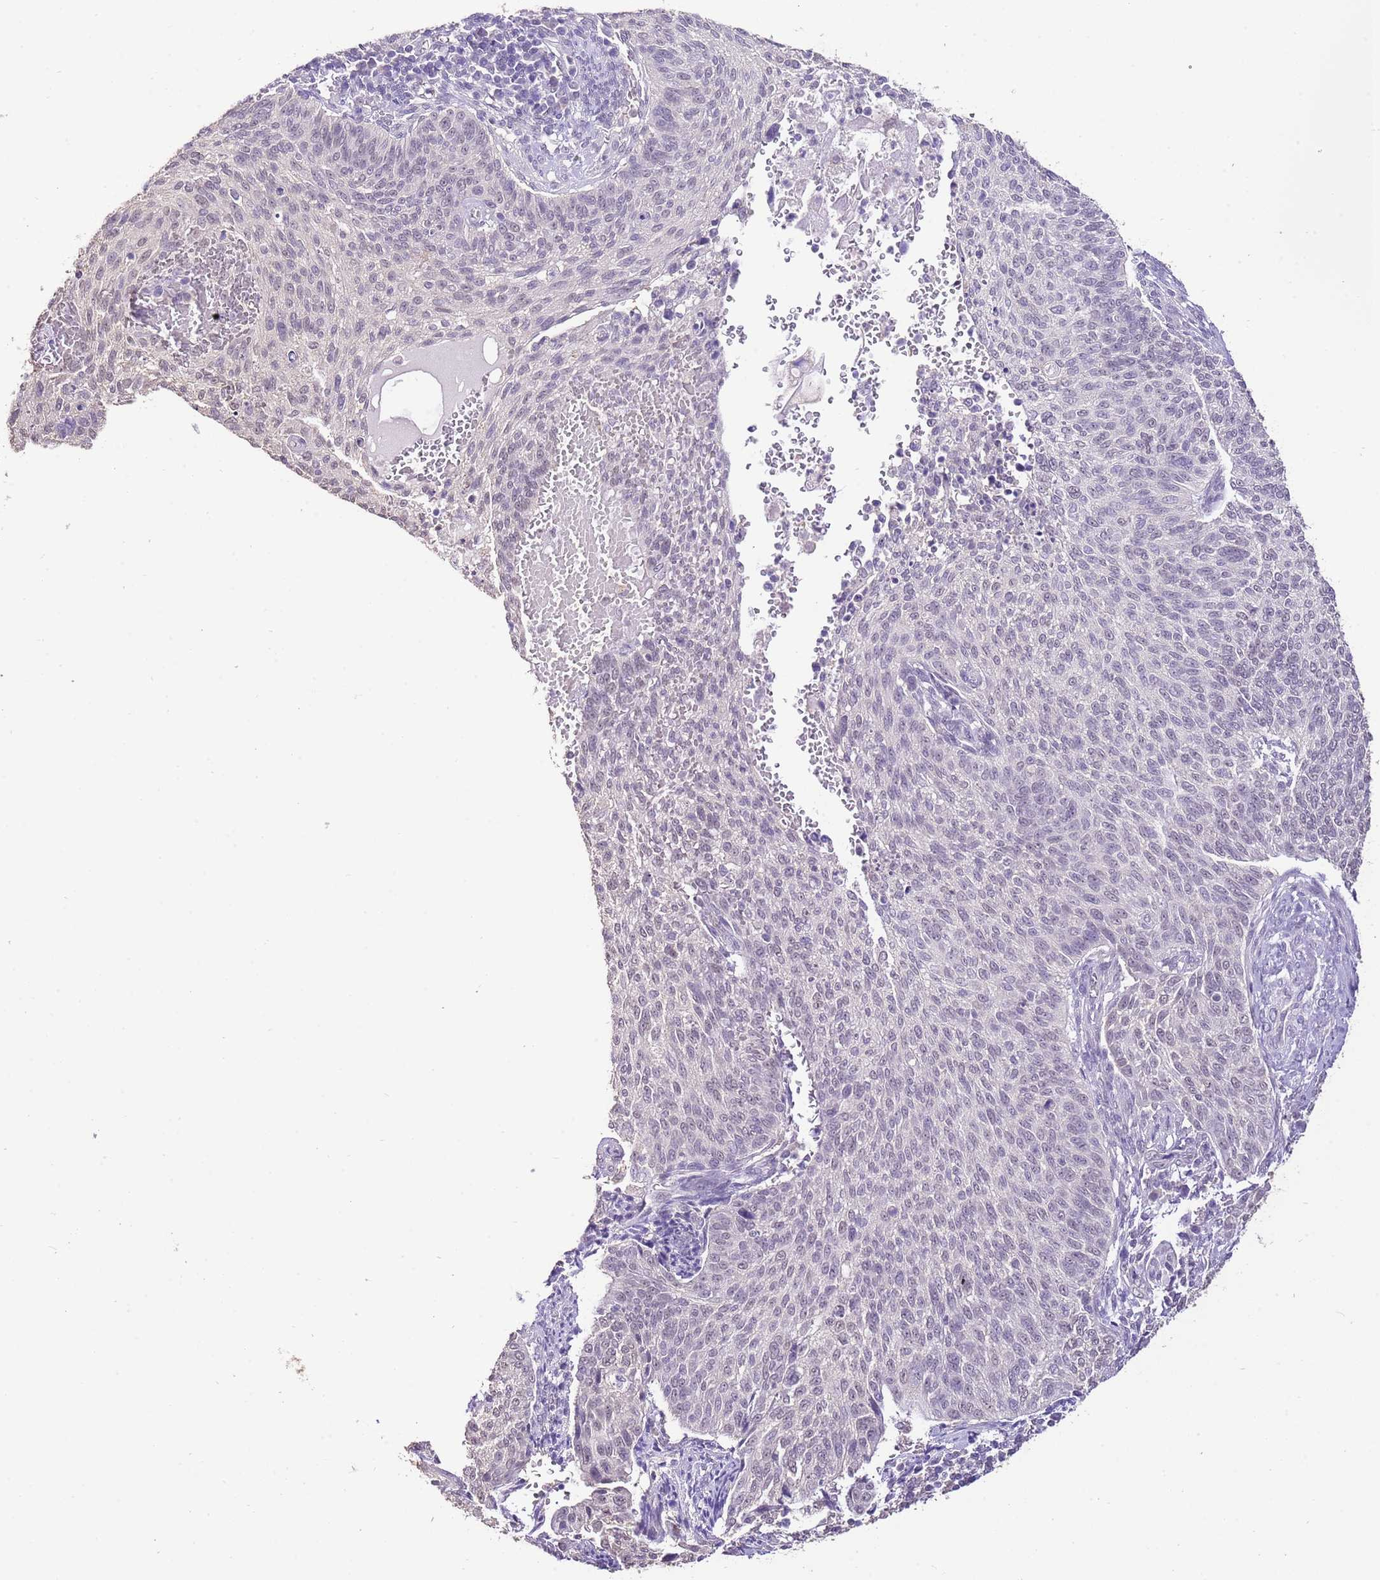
{"staining": {"intensity": "weak", "quantity": "<25%", "location": "nuclear"}, "tissue": "cervical cancer", "cell_type": "Tumor cells", "image_type": "cancer", "snomed": [{"axis": "morphology", "description": "Squamous cell carcinoma, NOS"}, {"axis": "topography", "description": "Cervix"}], "caption": "Immunohistochemistry of human squamous cell carcinoma (cervical) demonstrates no staining in tumor cells.", "gene": "IZUMO4", "patient": {"sex": "female", "age": 70}}